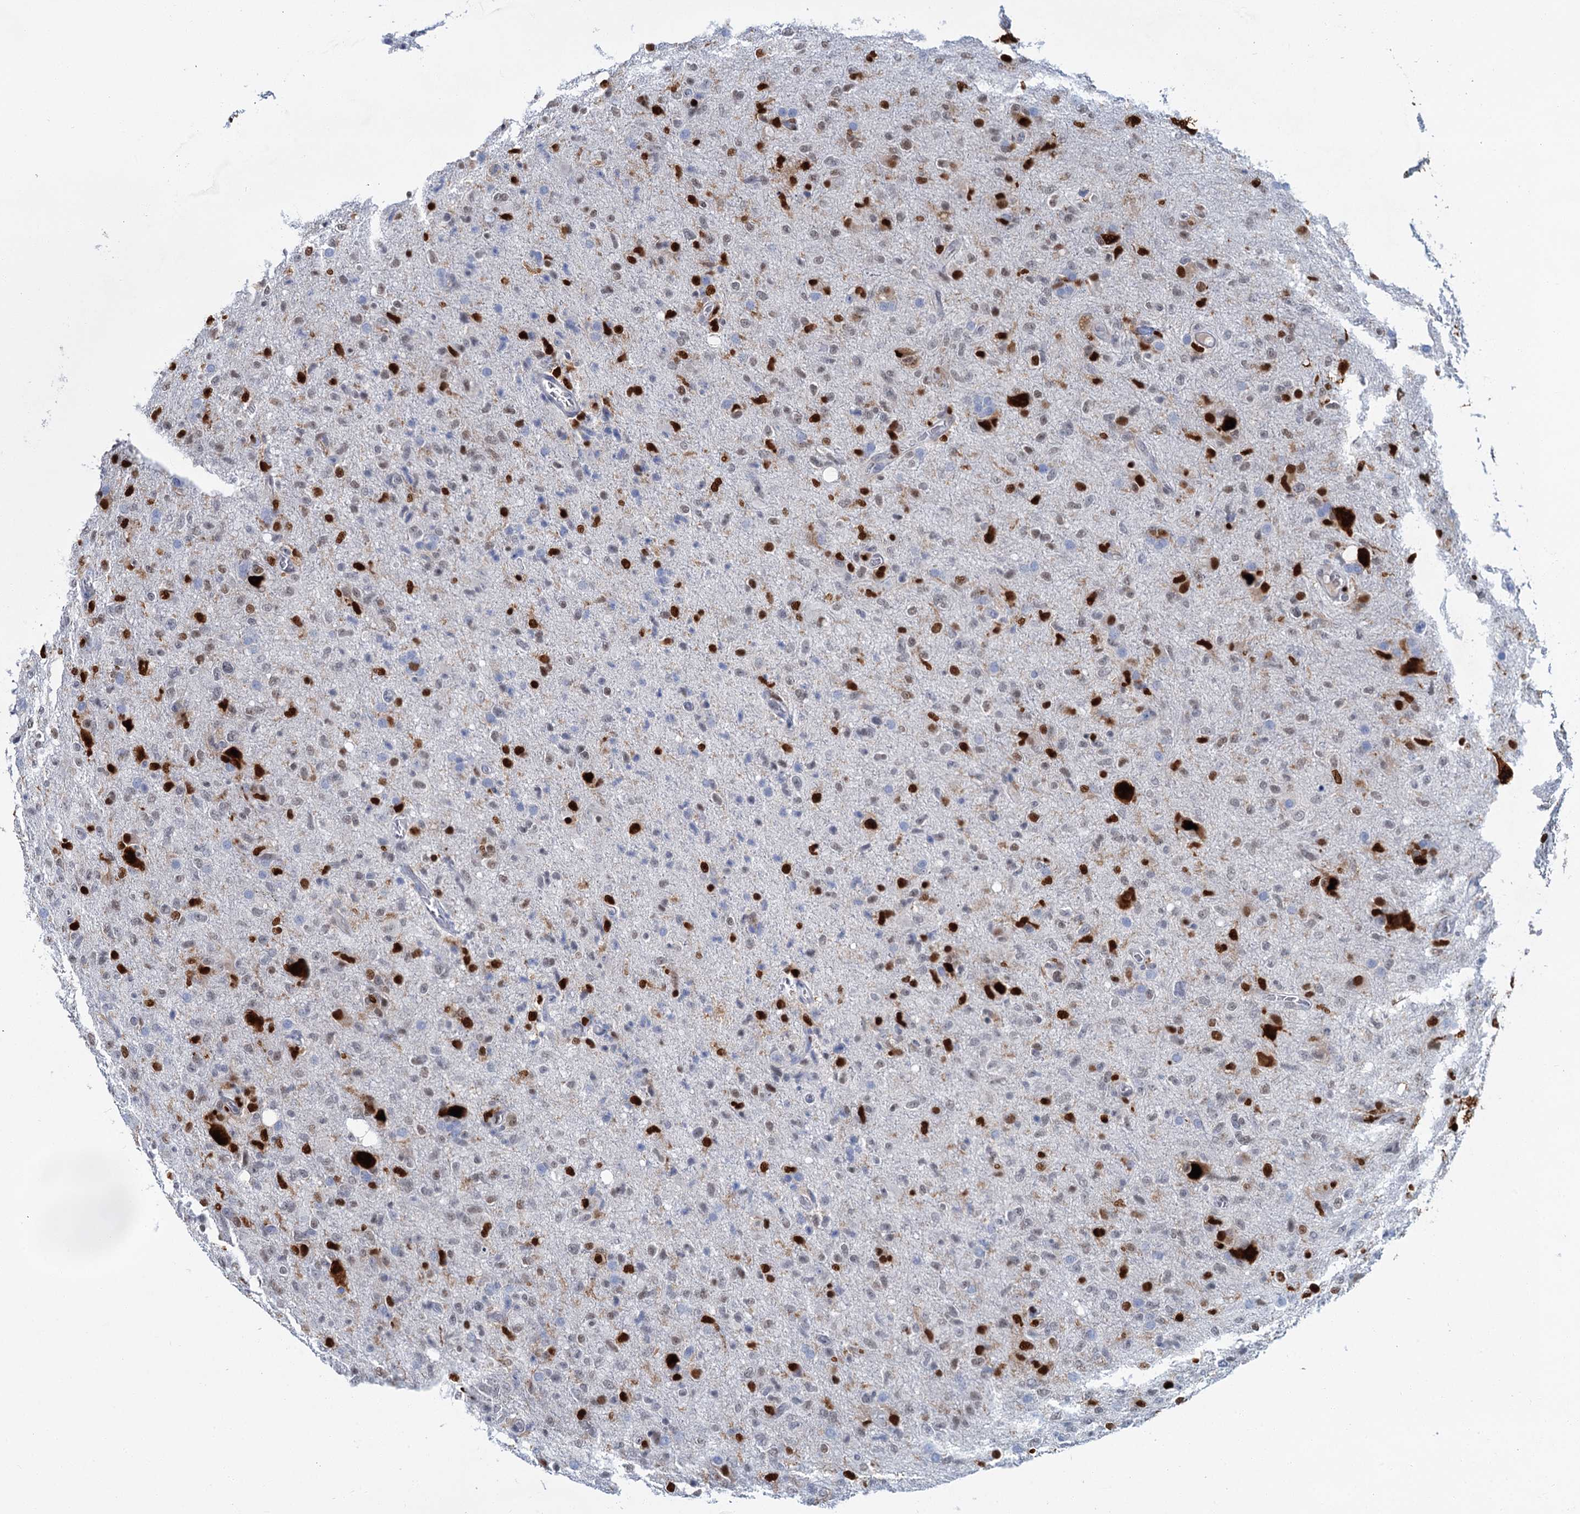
{"staining": {"intensity": "weak", "quantity": "25%-75%", "location": "nuclear"}, "tissue": "glioma", "cell_type": "Tumor cells", "image_type": "cancer", "snomed": [{"axis": "morphology", "description": "Glioma, malignant, High grade"}, {"axis": "topography", "description": "Brain"}], "caption": "Brown immunohistochemical staining in human glioma displays weak nuclear positivity in about 25%-75% of tumor cells.", "gene": "CELF2", "patient": {"sex": "female", "age": 57}}